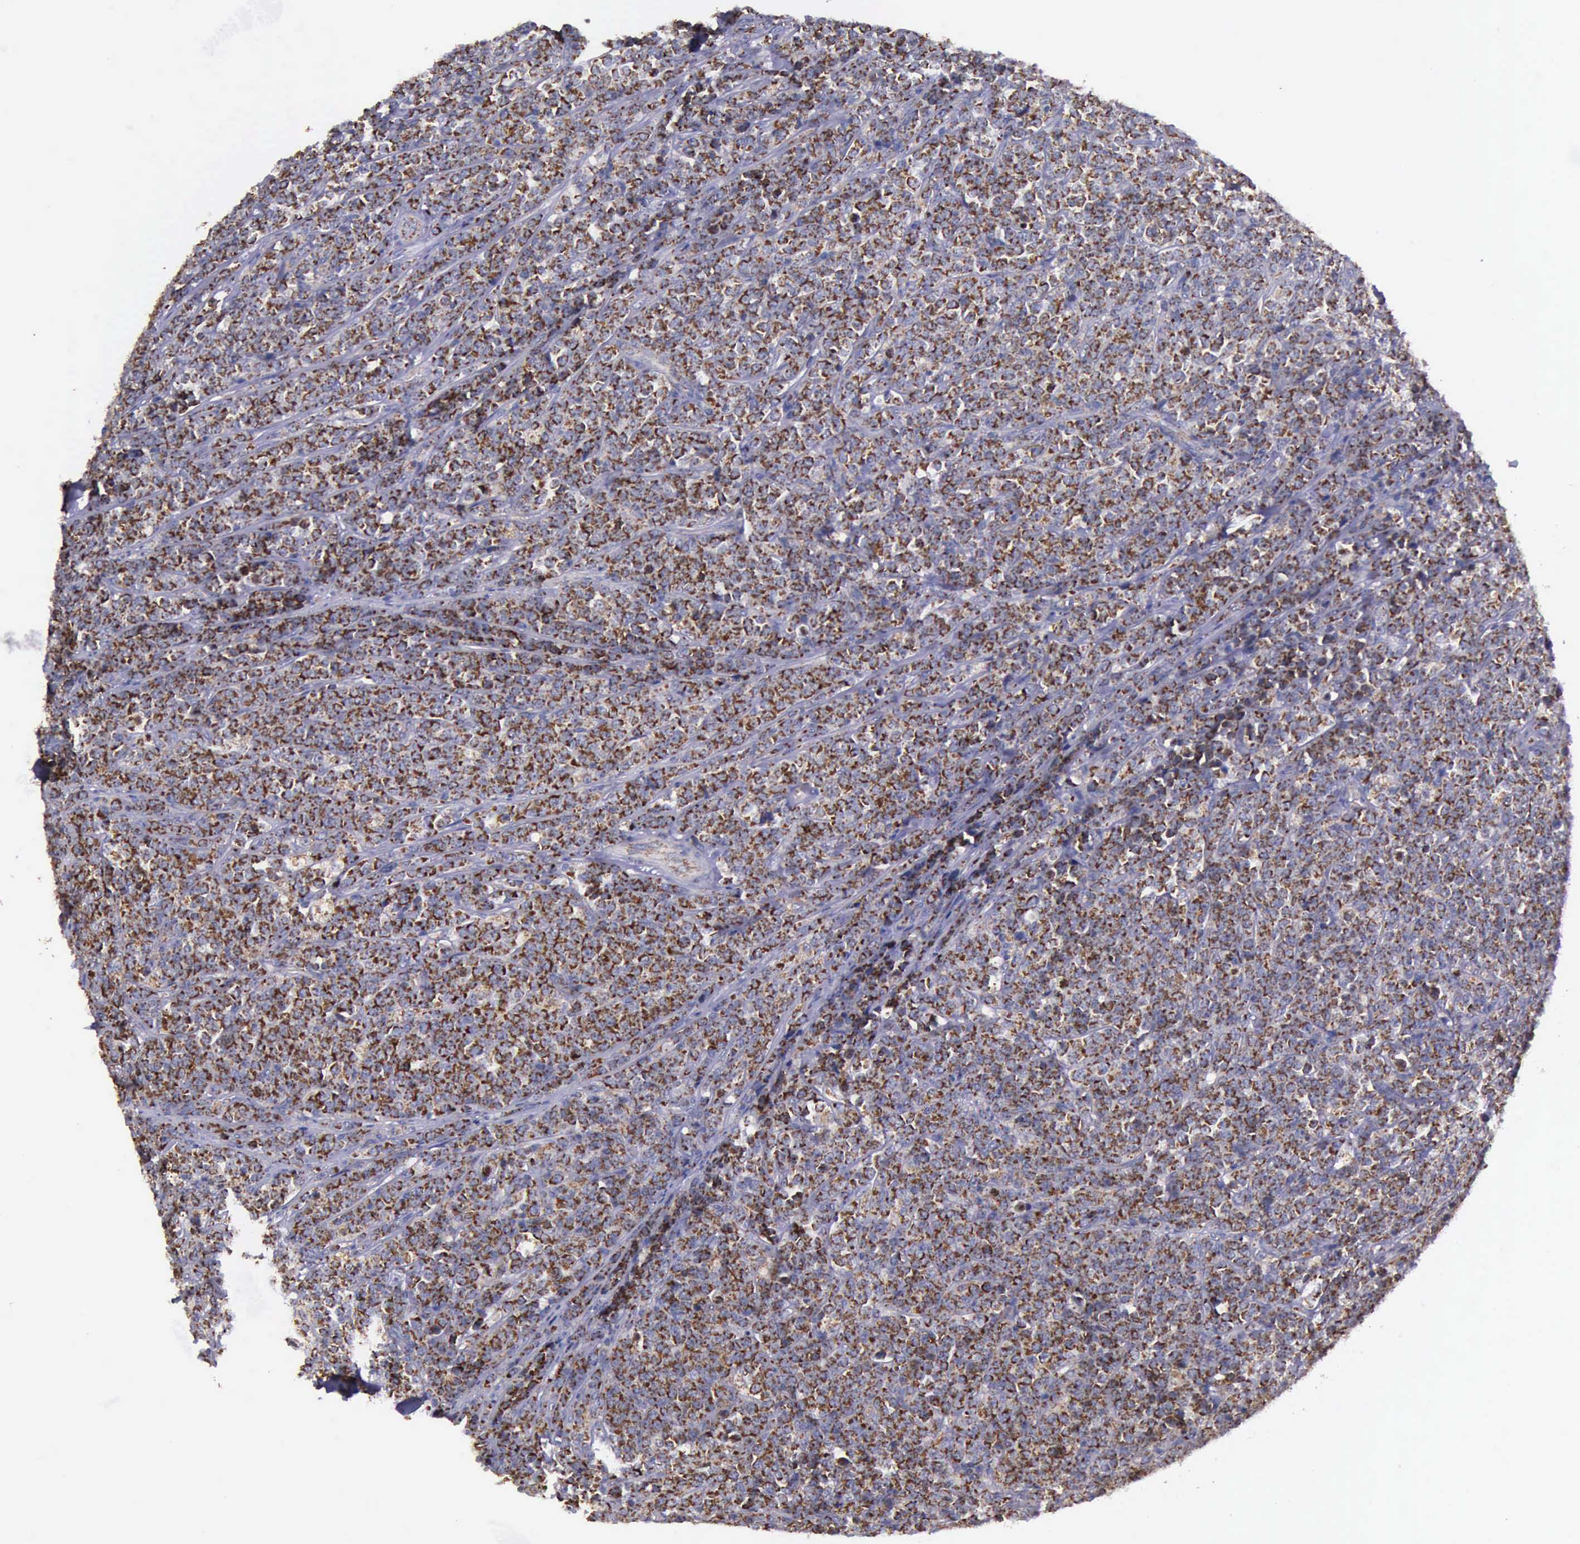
{"staining": {"intensity": "strong", "quantity": ">75%", "location": "cytoplasmic/membranous"}, "tissue": "lymphoma", "cell_type": "Tumor cells", "image_type": "cancer", "snomed": [{"axis": "morphology", "description": "Malignant lymphoma, non-Hodgkin's type, High grade"}, {"axis": "topography", "description": "Small intestine"}, {"axis": "topography", "description": "Colon"}], "caption": "Immunohistochemical staining of human lymphoma demonstrates strong cytoplasmic/membranous protein positivity in approximately >75% of tumor cells.", "gene": "TXN2", "patient": {"sex": "male", "age": 8}}